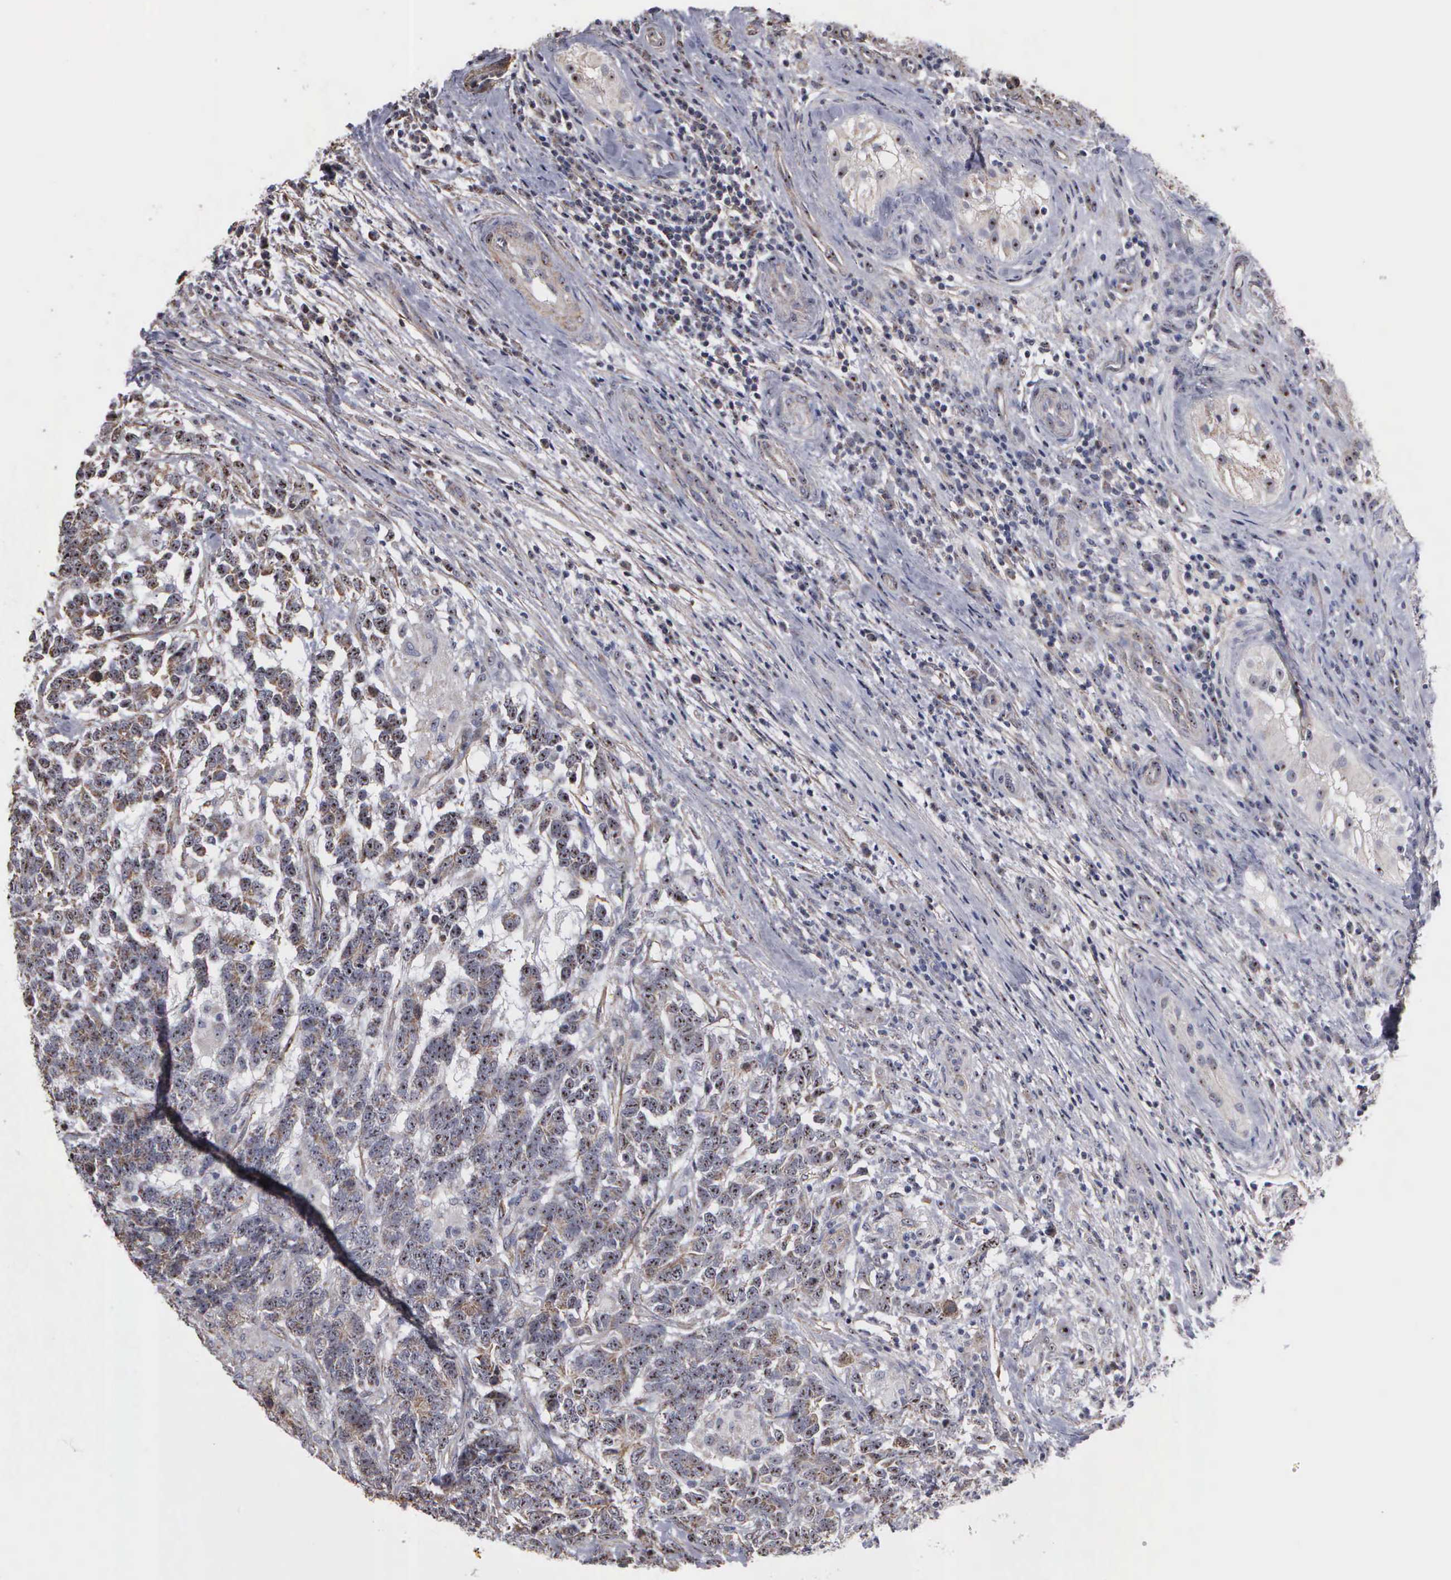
{"staining": {"intensity": "moderate", "quantity": ">75%", "location": "cytoplasmic/membranous,nuclear"}, "tissue": "testis cancer", "cell_type": "Tumor cells", "image_type": "cancer", "snomed": [{"axis": "morphology", "description": "Carcinoma, Embryonal, NOS"}, {"axis": "topography", "description": "Testis"}], "caption": "A brown stain labels moderate cytoplasmic/membranous and nuclear expression of a protein in human embryonal carcinoma (testis) tumor cells. Using DAB (3,3'-diaminobenzidine) (brown) and hematoxylin (blue) stains, captured at high magnification using brightfield microscopy.", "gene": "NGDN", "patient": {"sex": "male", "age": 26}}